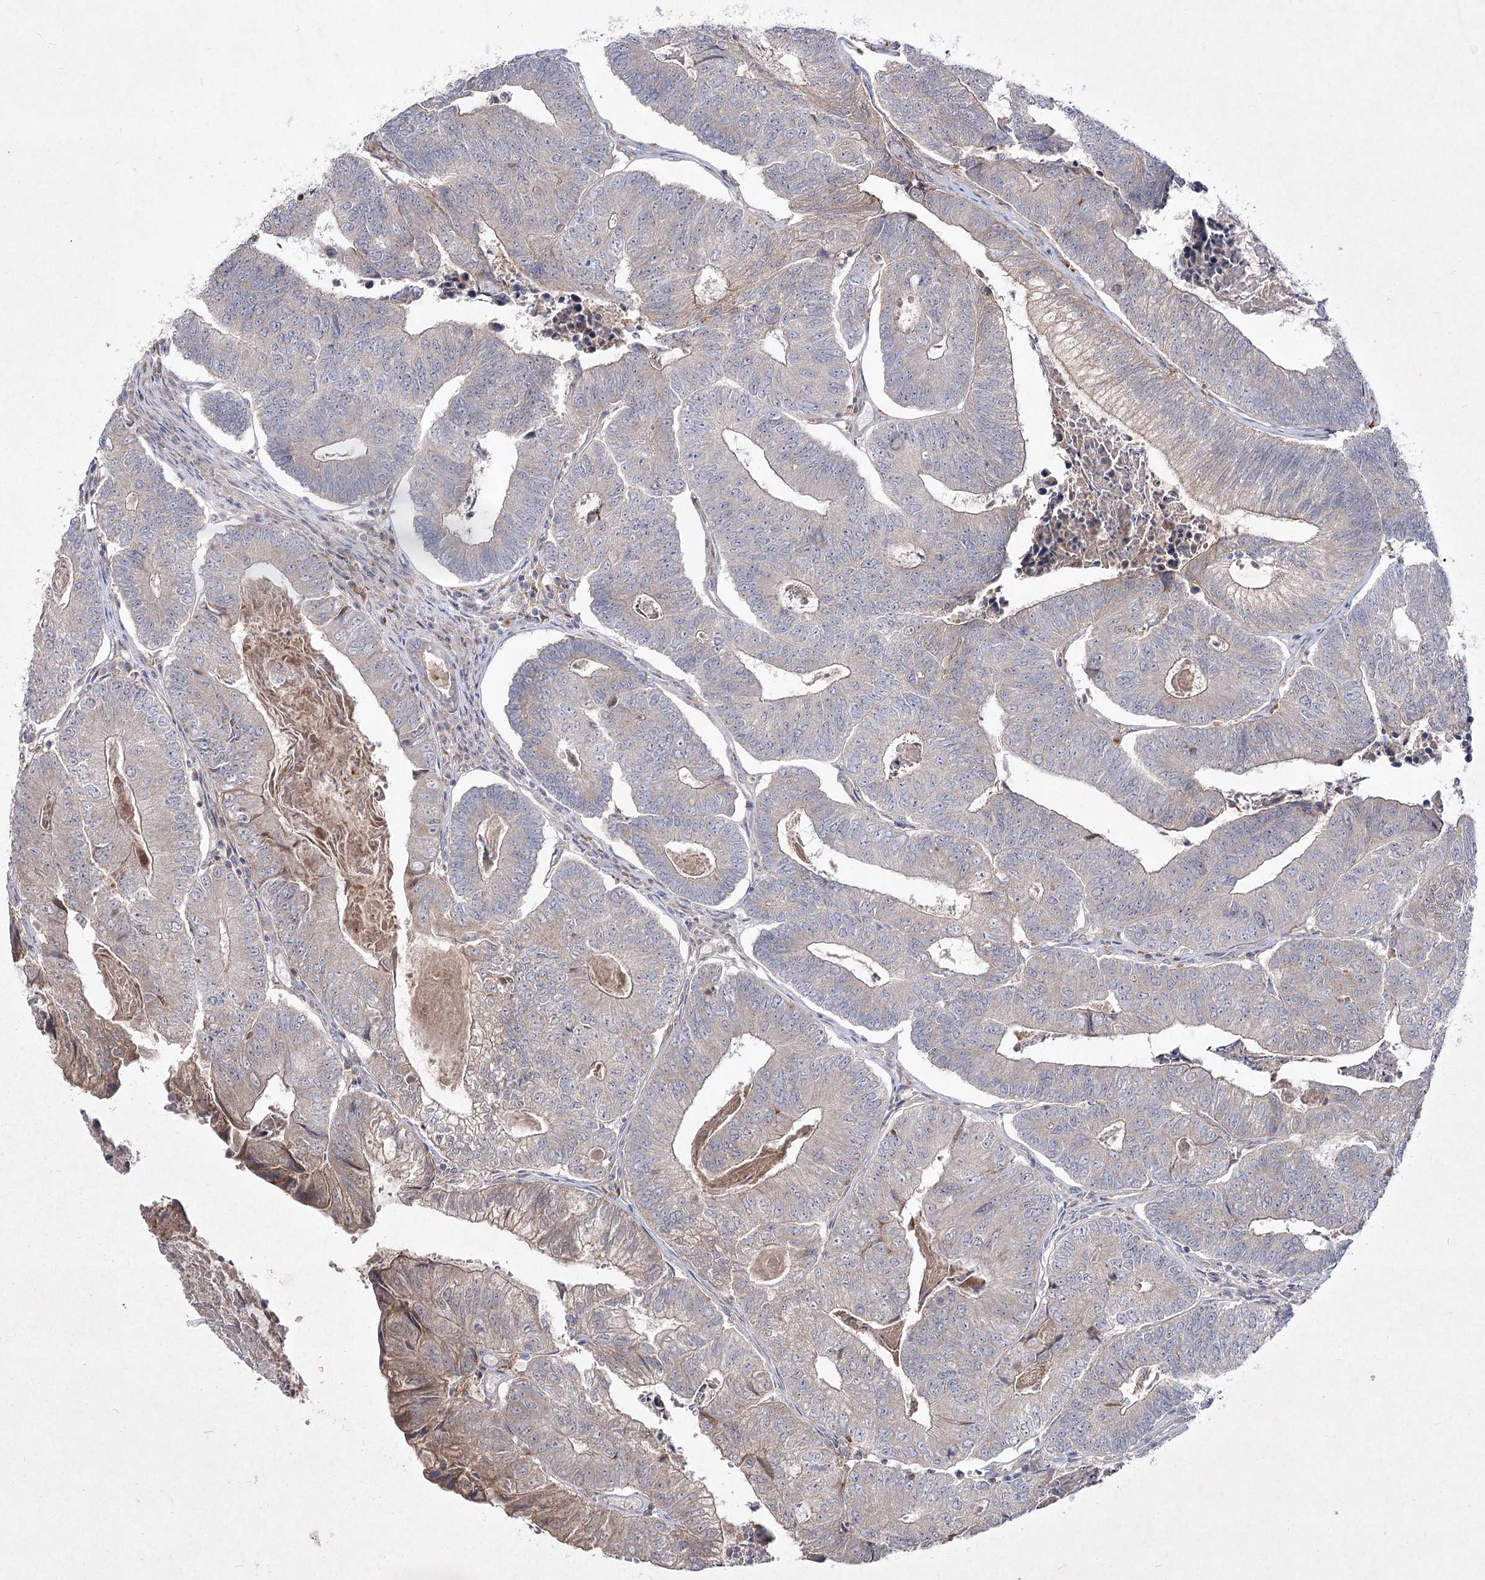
{"staining": {"intensity": "weak", "quantity": "<25%", "location": "cytoplasmic/membranous"}, "tissue": "colorectal cancer", "cell_type": "Tumor cells", "image_type": "cancer", "snomed": [{"axis": "morphology", "description": "Adenocarcinoma, NOS"}, {"axis": "topography", "description": "Colon"}], "caption": "Immunohistochemistry histopathology image of neoplastic tissue: human adenocarcinoma (colorectal) stained with DAB (3,3'-diaminobenzidine) reveals no significant protein staining in tumor cells.", "gene": "CIB2", "patient": {"sex": "female", "age": 67}}